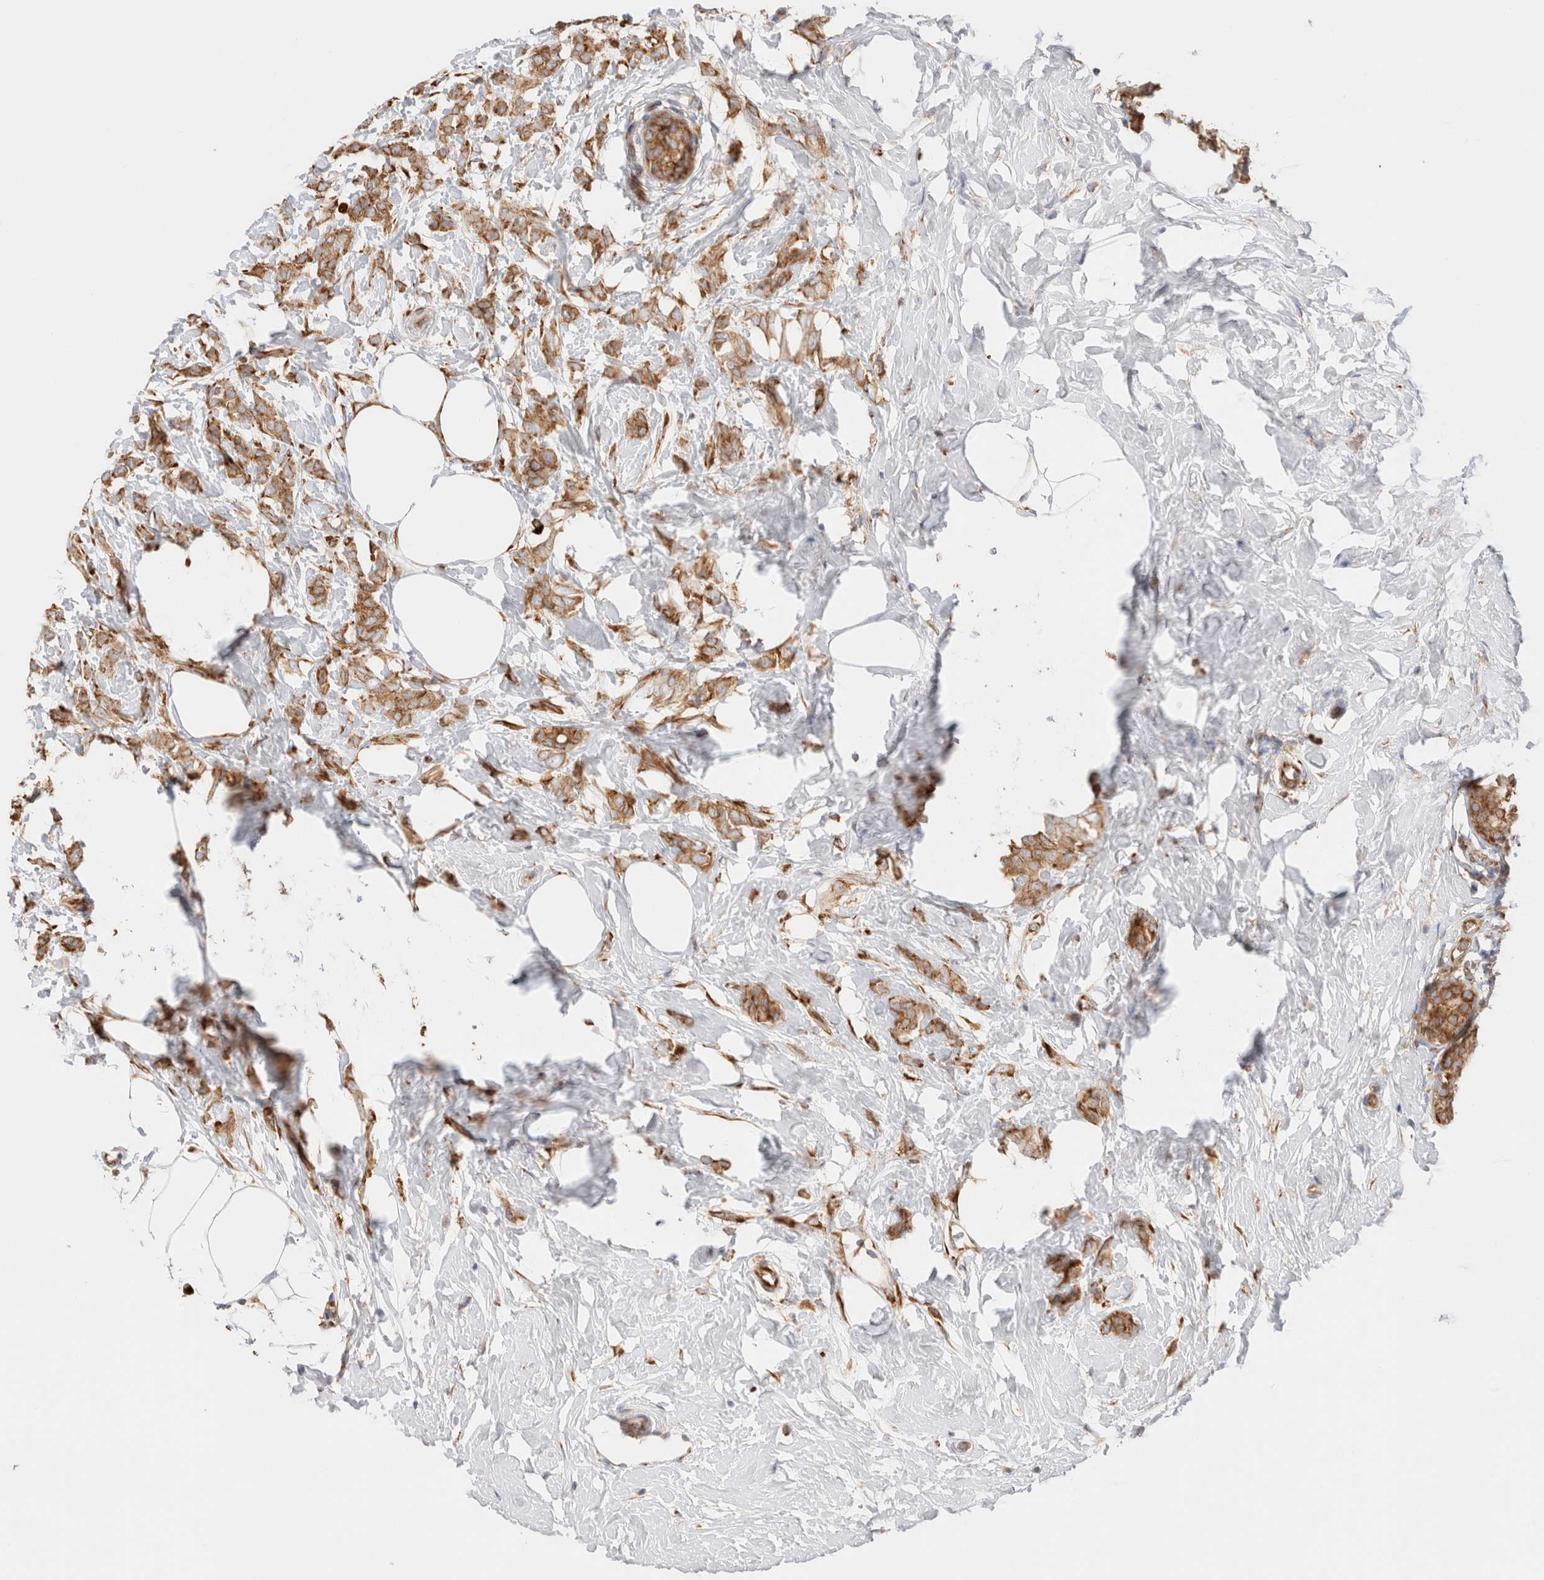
{"staining": {"intensity": "moderate", "quantity": ">75%", "location": "cytoplasmic/membranous"}, "tissue": "breast cancer", "cell_type": "Tumor cells", "image_type": "cancer", "snomed": [{"axis": "morphology", "description": "Lobular carcinoma, in situ"}, {"axis": "morphology", "description": "Lobular carcinoma"}, {"axis": "topography", "description": "Breast"}], "caption": "Protein expression analysis of human breast lobular carcinoma reveals moderate cytoplasmic/membranous staining in approximately >75% of tumor cells.", "gene": "ZC2HC1A", "patient": {"sex": "female", "age": 41}}